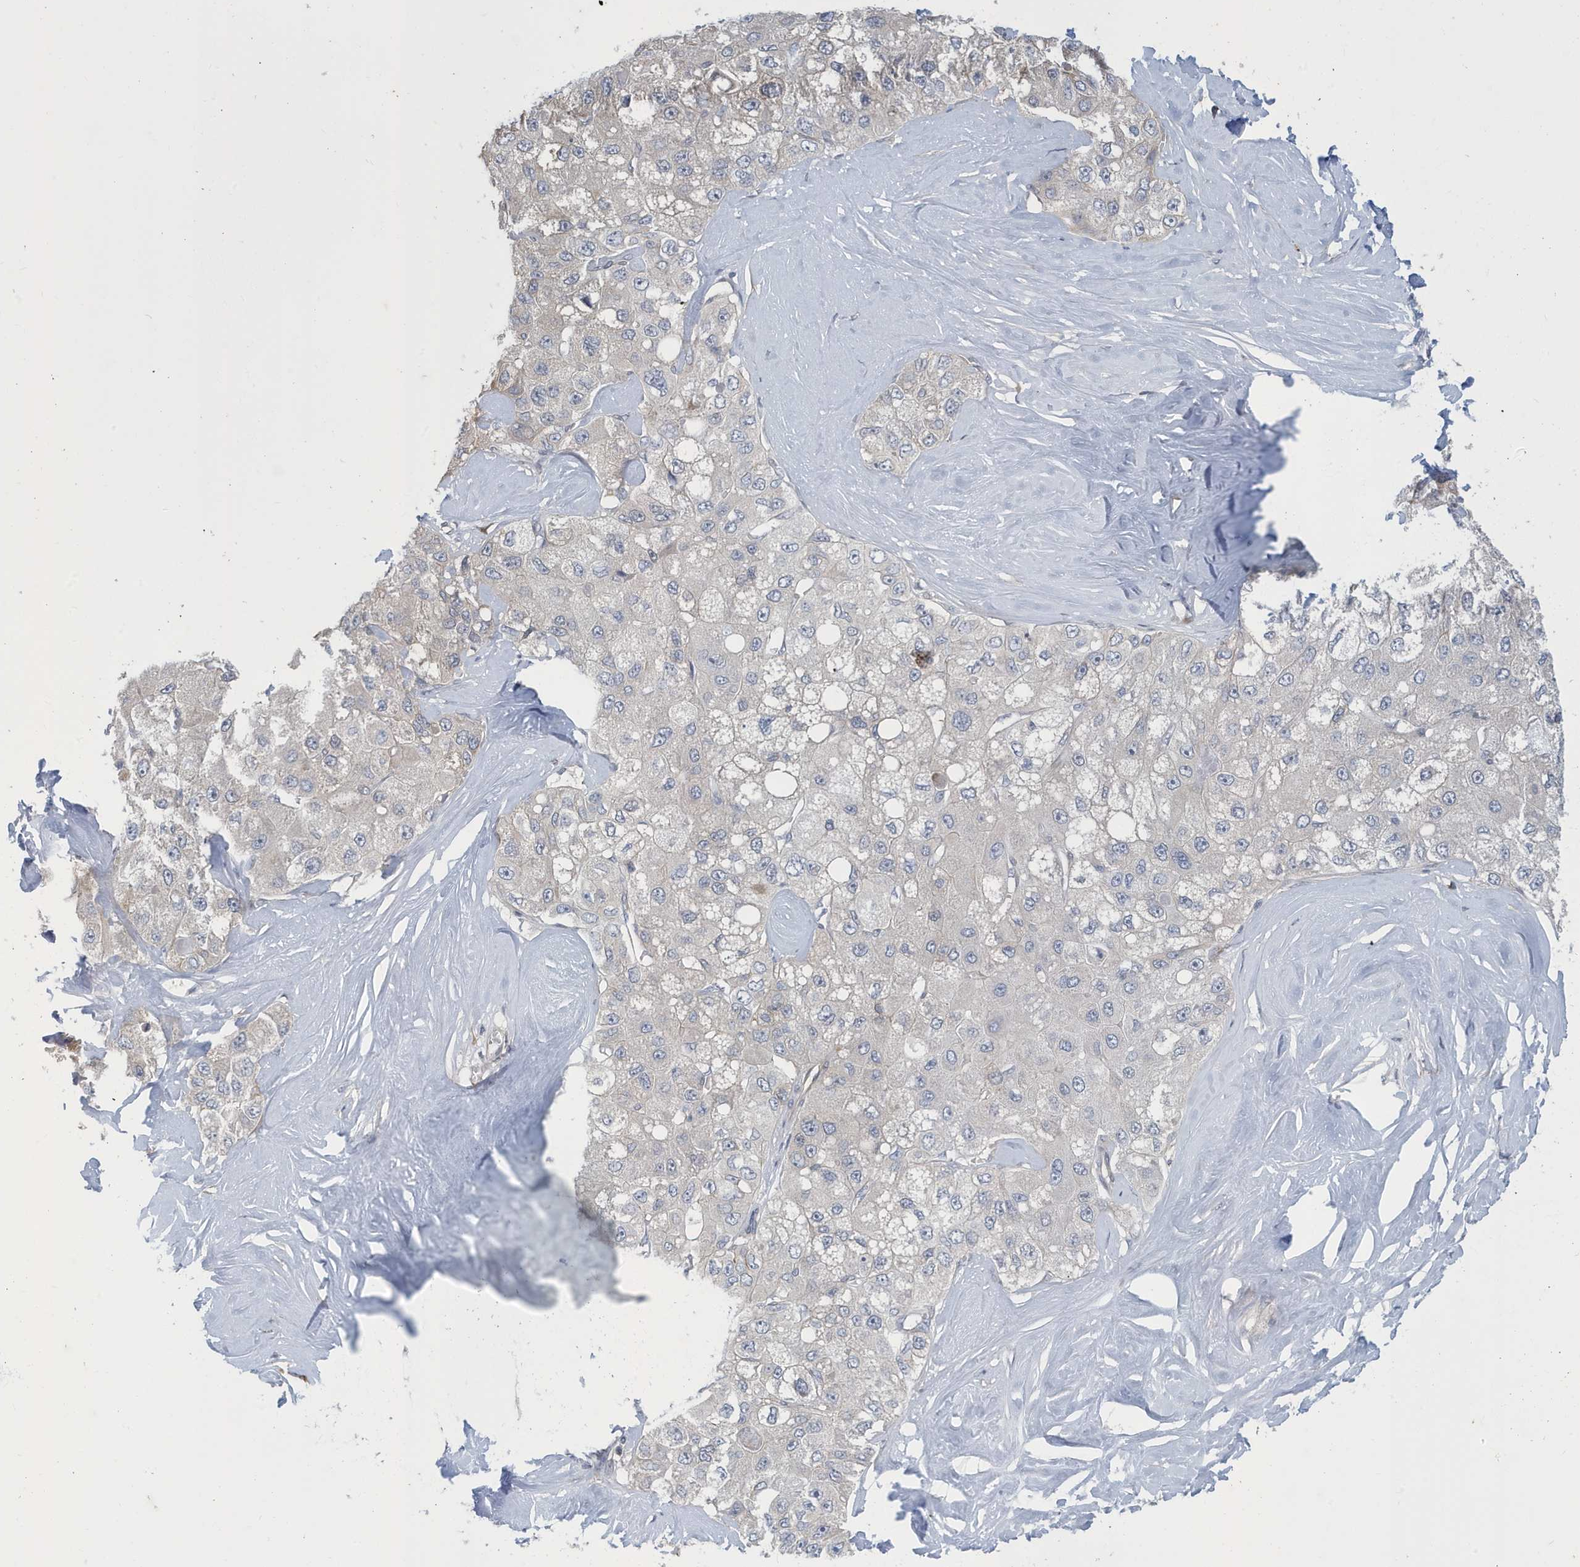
{"staining": {"intensity": "negative", "quantity": "none", "location": "none"}, "tissue": "liver cancer", "cell_type": "Tumor cells", "image_type": "cancer", "snomed": [{"axis": "morphology", "description": "Carcinoma, Hepatocellular, NOS"}, {"axis": "topography", "description": "Liver"}], "caption": "Tumor cells show no significant protein positivity in liver hepatocellular carcinoma.", "gene": "ZNF654", "patient": {"sex": "male", "age": 80}}